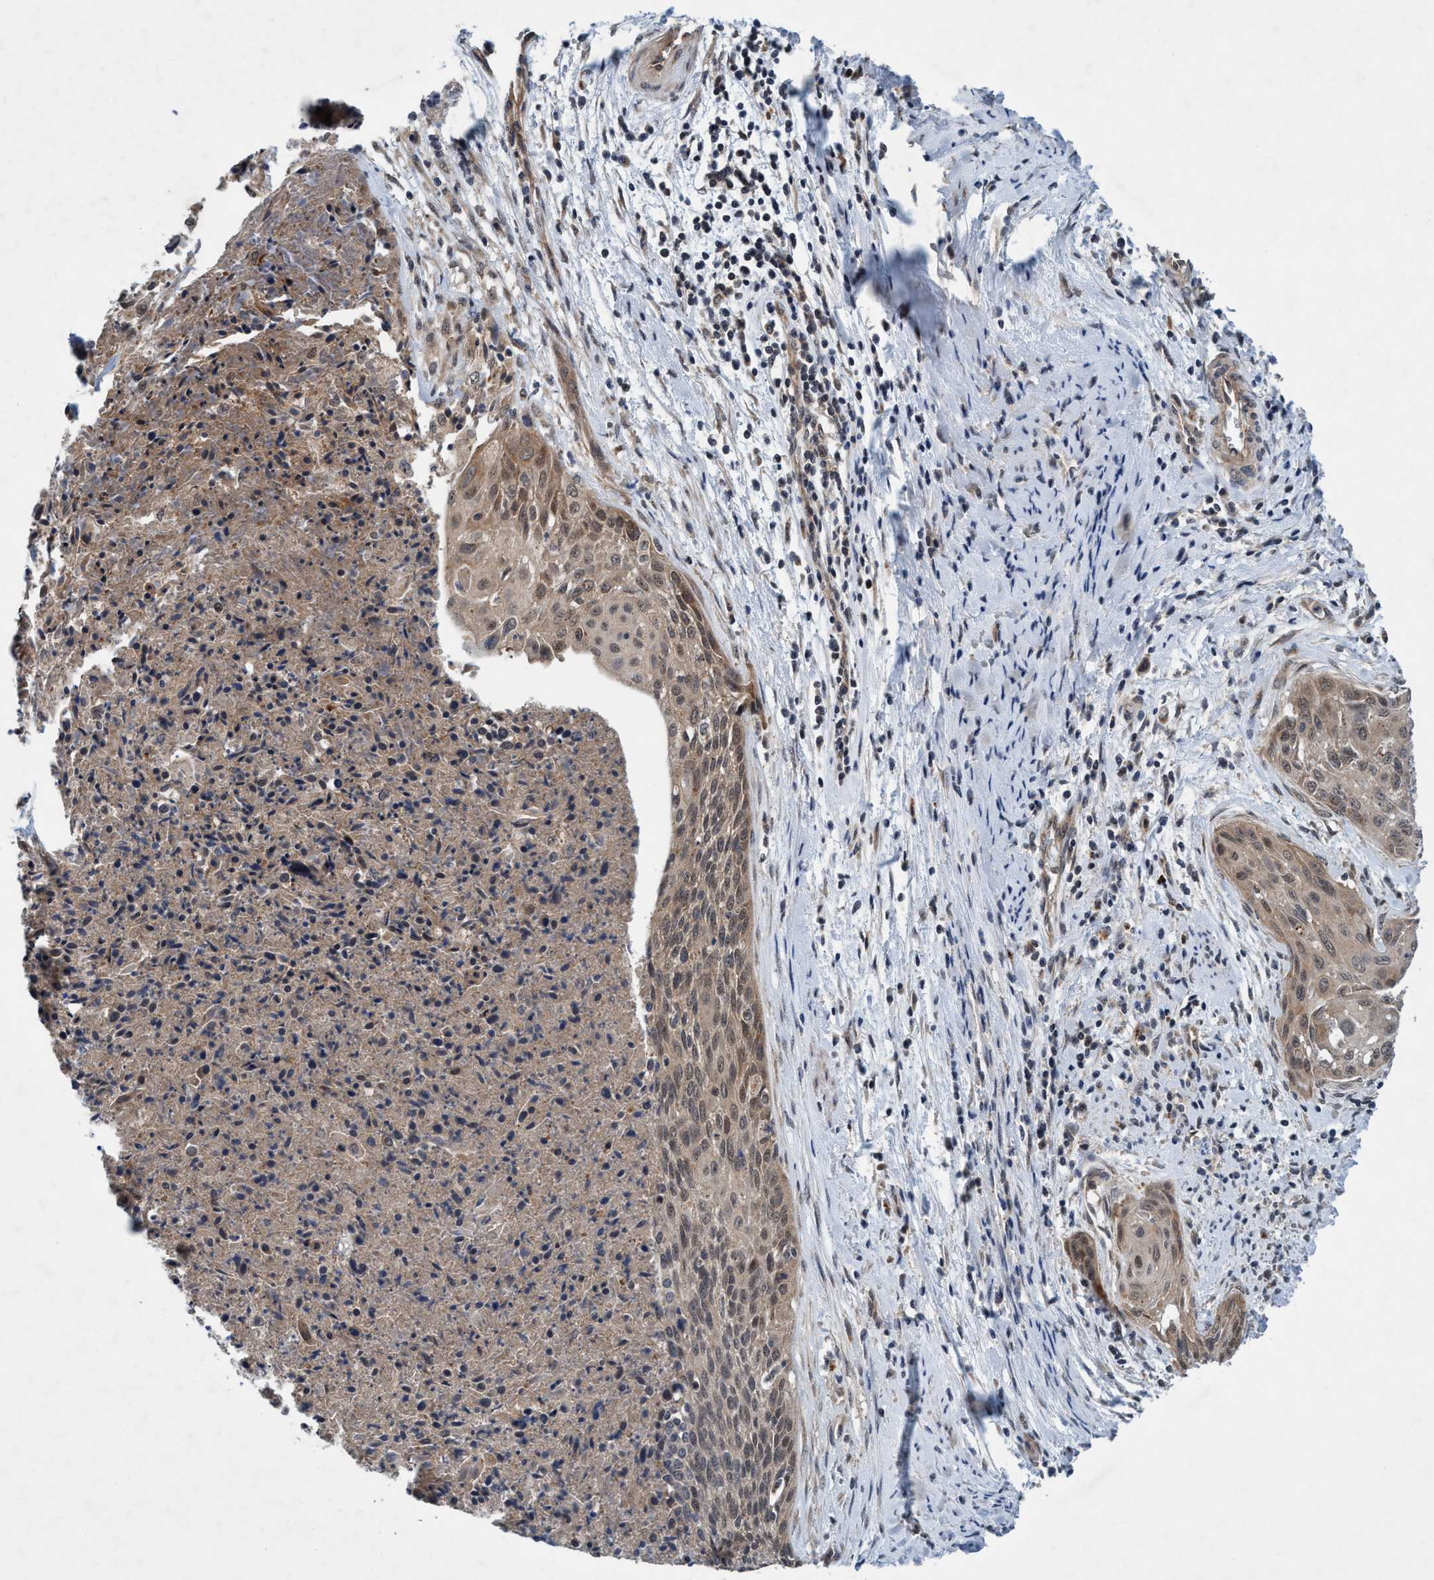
{"staining": {"intensity": "weak", "quantity": "25%-75%", "location": "cytoplasmic/membranous"}, "tissue": "cervical cancer", "cell_type": "Tumor cells", "image_type": "cancer", "snomed": [{"axis": "morphology", "description": "Squamous cell carcinoma, NOS"}, {"axis": "topography", "description": "Cervix"}], "caption": "A high-resolution micrograph shows IHC staining of squamous cell carcinoma (cervical), which shows weak cytoplasmic/membranous staining in approximately 25%-75% of tumor cells.", "gene": "TRIM65", "patient": {"sex": "female", "age": 55}}